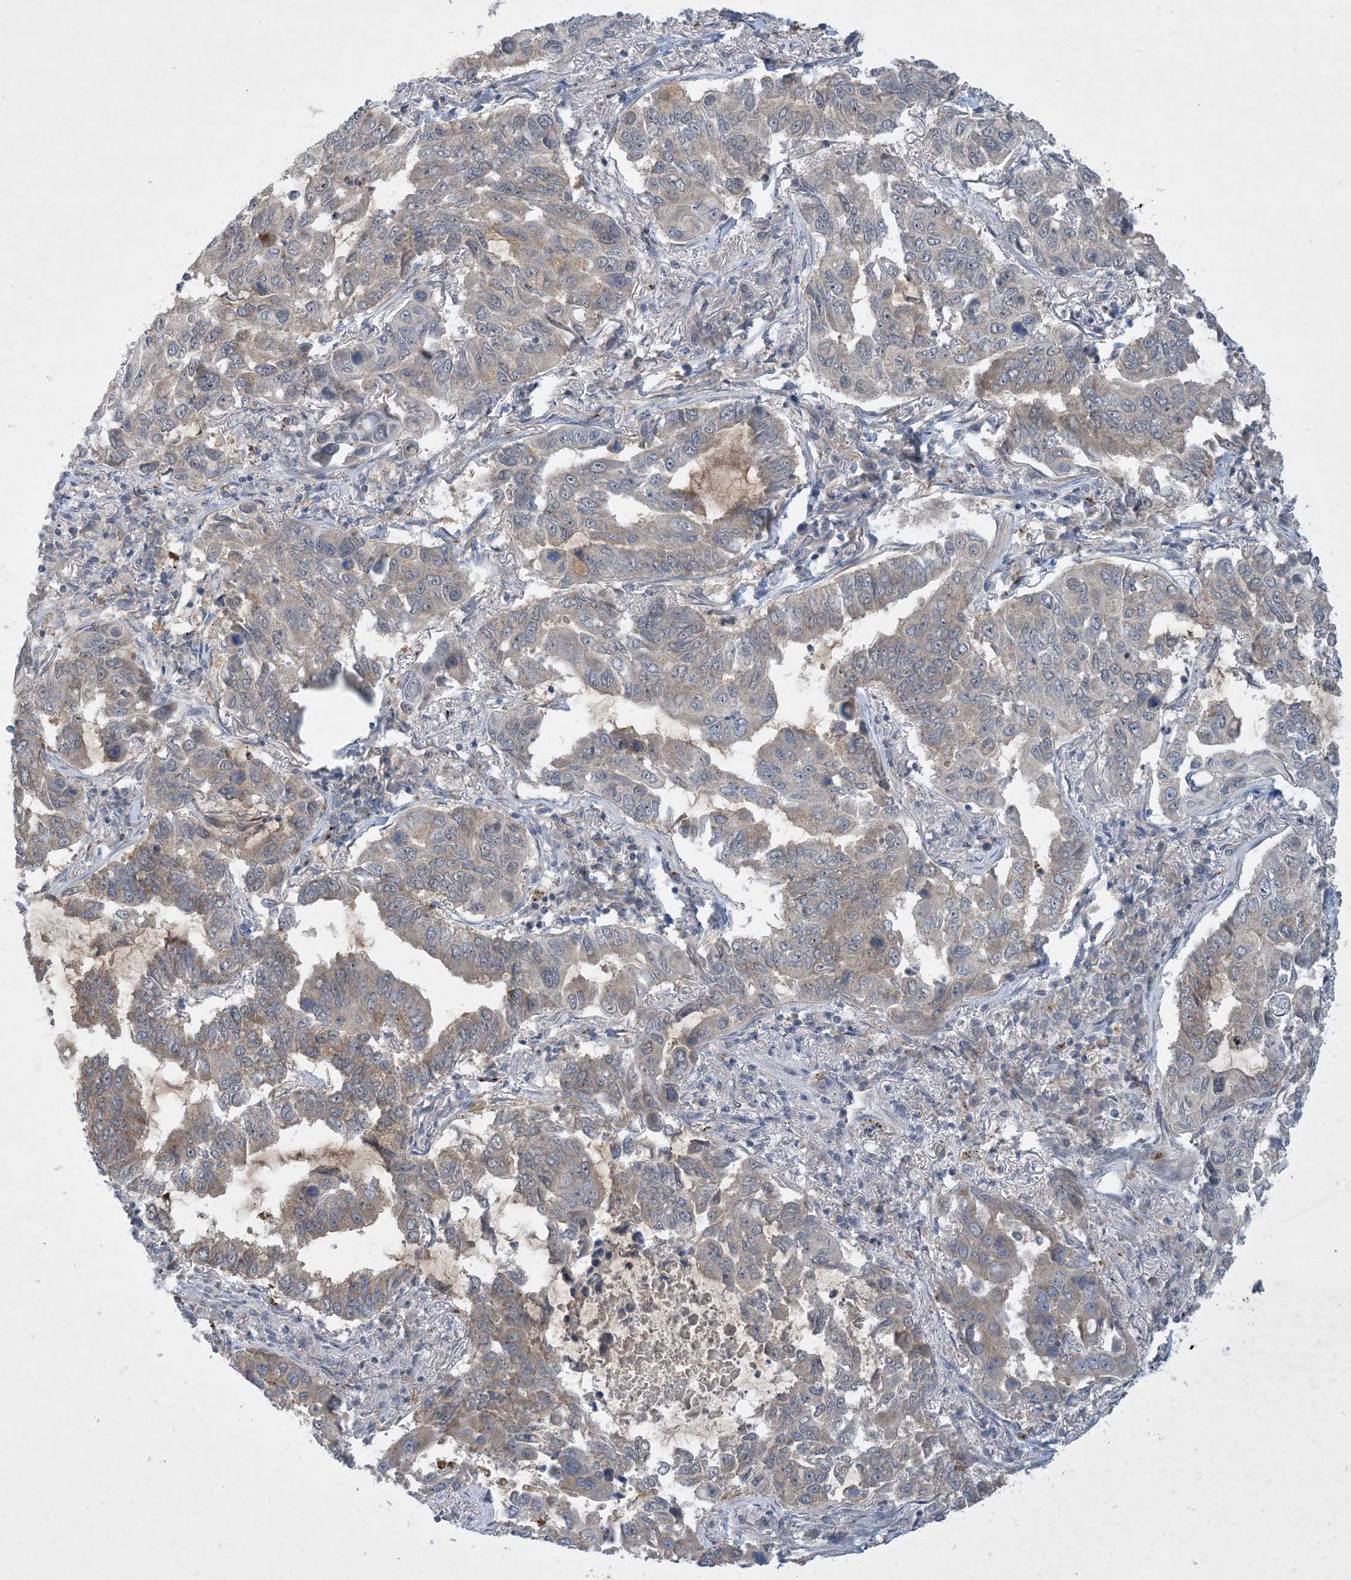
{"staining": {"intensity": "weak", "quantity": "25%-75%", "location": "cytoplasmic/membranous"}, "tissue": "lung cancer", "cell_type": "Tumor cells", "image_type": "cancer", "snomed": [{"axis": "morphology", "description": "Adenocarcinoma, NOS"}, {"axis": "topography", "description": "Lung"}], "caption": "This is an image of IHC staining of lung adenocarcinoma, which shows weak expression in the cytoplasmic/membranous of tumor cells.", "gene": "TINAG", "patient": {"sex": "male", "age": 64}}